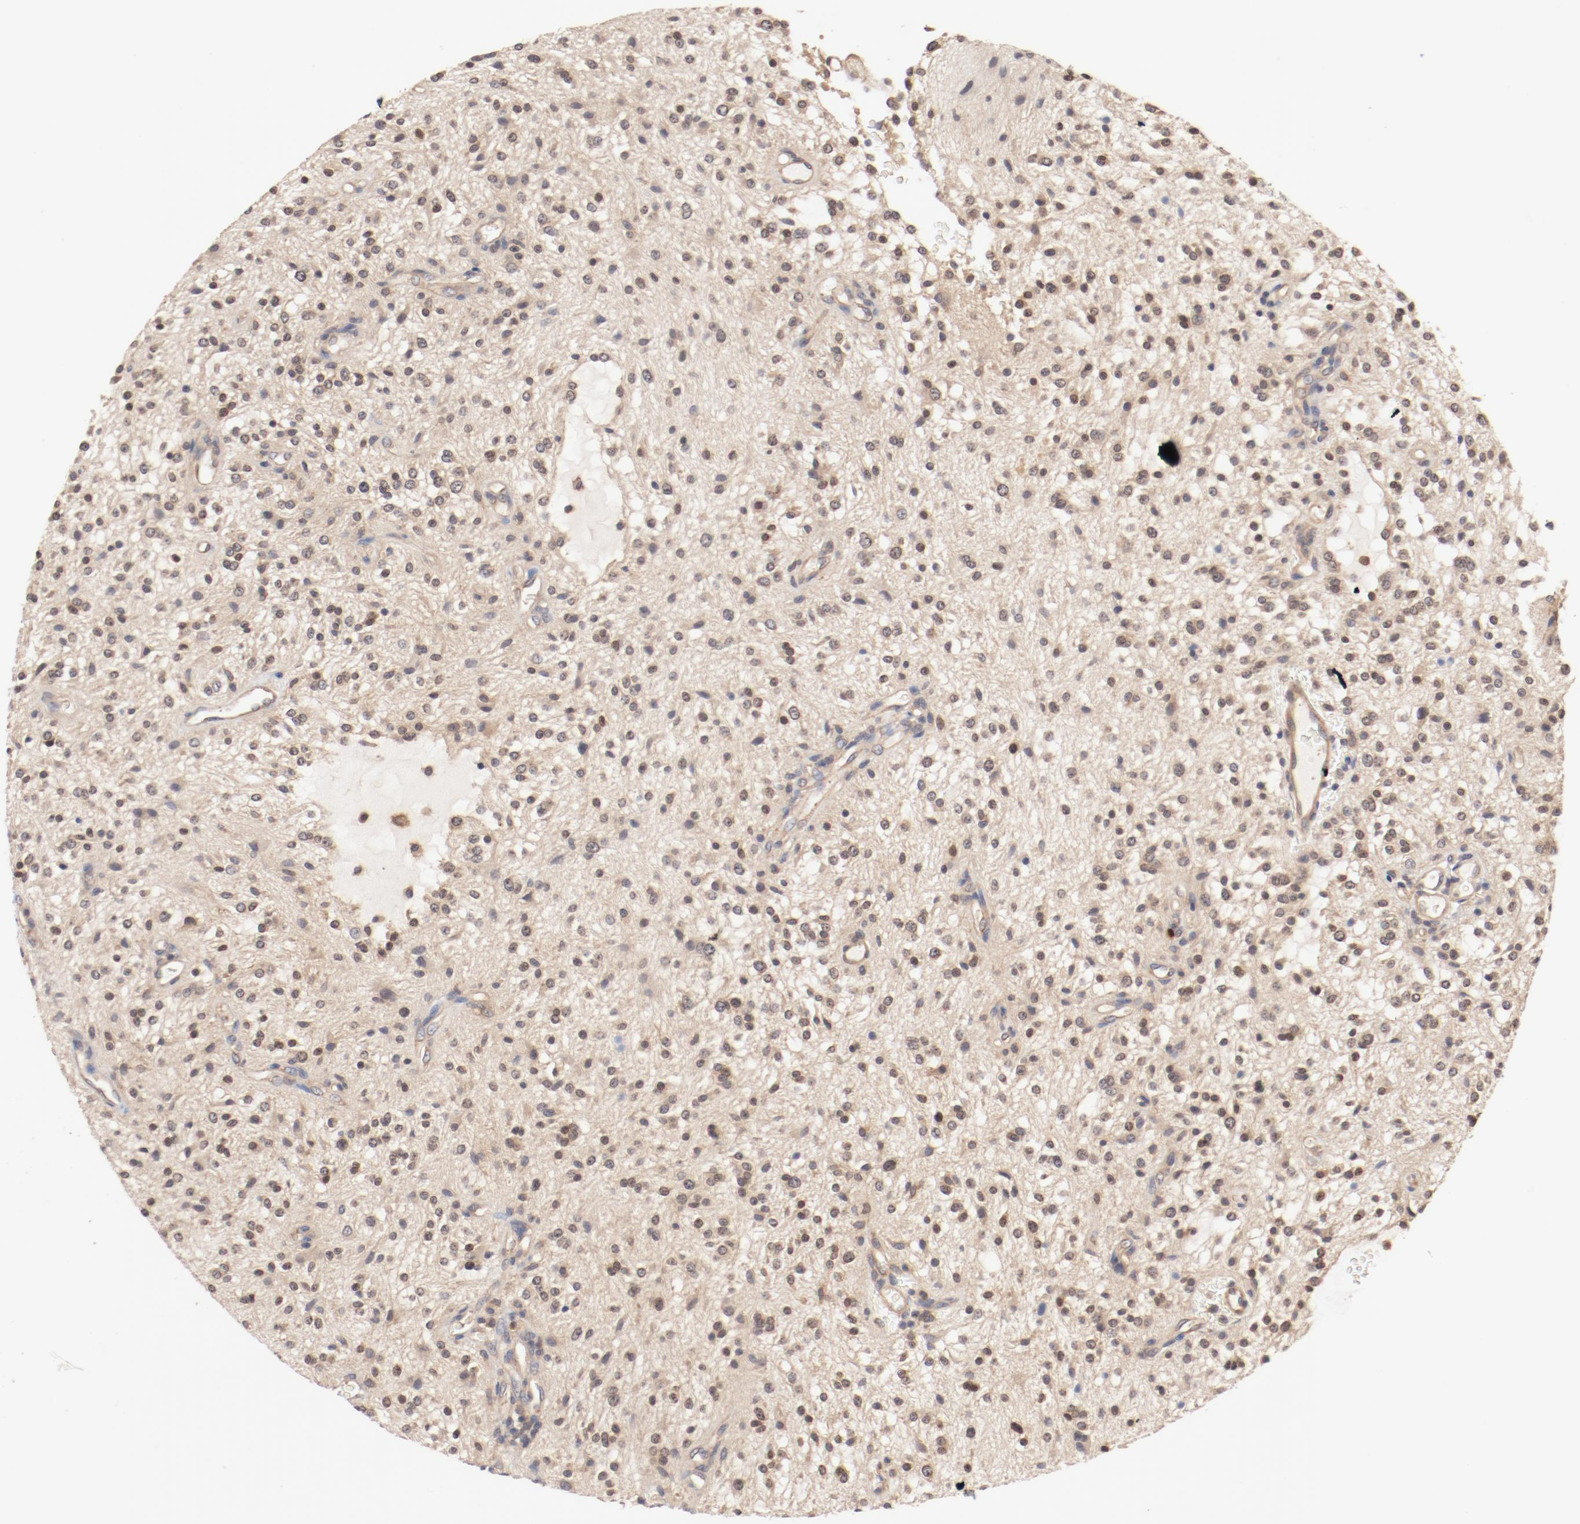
{"staining": {"intensity": "weak", "quantity": "25%-75%", "location": "cytoplasmic/membranous,nuclear"}, "tissue": "glioma", "cell_type": "Tumor cells", "image_type": "cancer", "snomed": [{"axis": "morphology", "description": "Glioma, malignant, NOS"}, {"axis": "topography", "description": "Cerebellum"}], "caption": "Human malignant glioma stained for a protein (brown) displays weak cytoplasmic/membranous and nuclear positive staining in about 25%-75% of tumor cells.", "gene": "UBE2J1", "patient": {"sex": "female", "age": 10}}